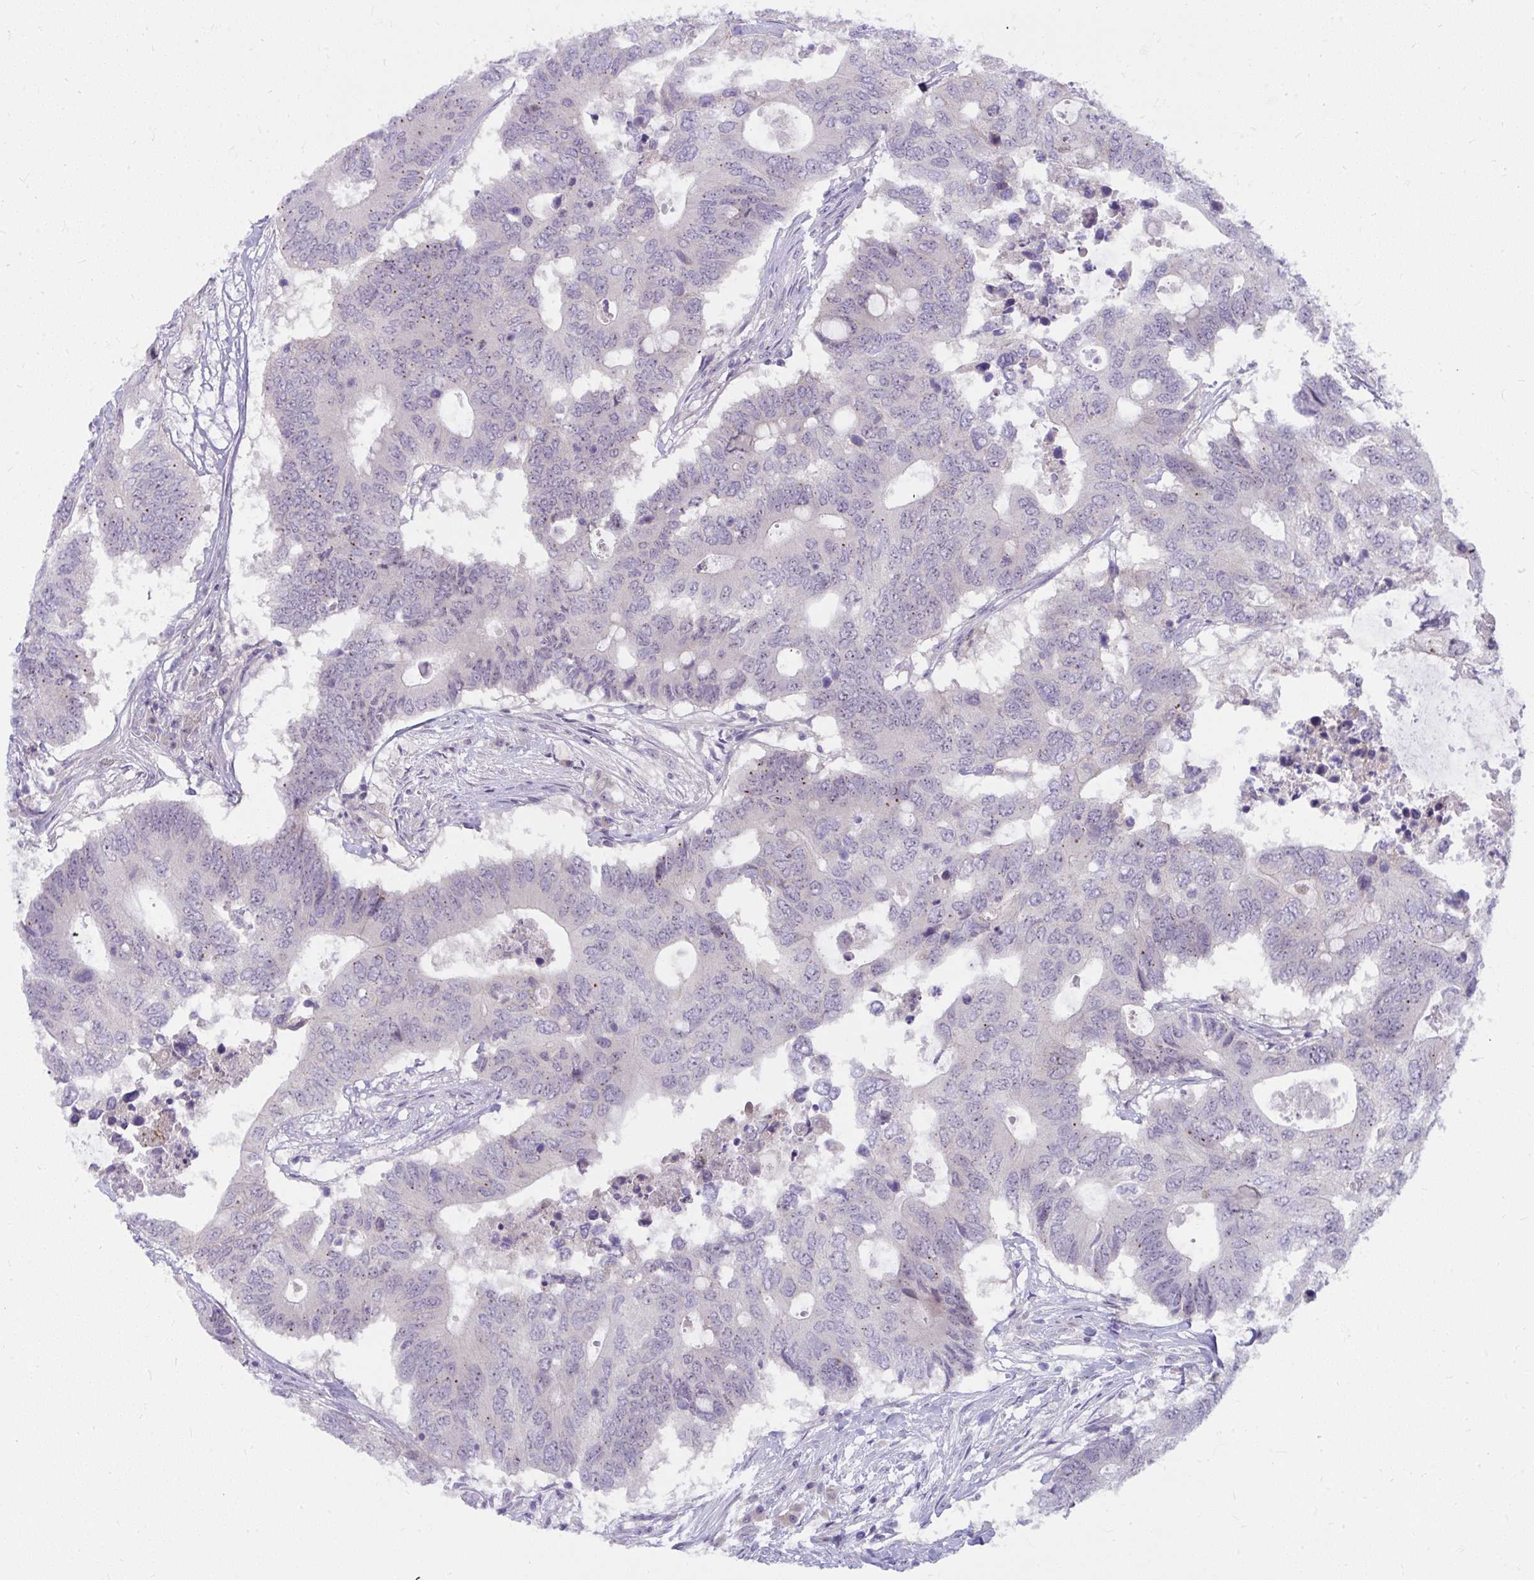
{"staining": {"intensity": "weak", "quantity": "<25%", "location": "nuclear"}, "tissue": "colorectal cancer", "cell_type": "Tumor cells", "image_type": "cancer", "snomed": [{"axis": "morphology", "description": "Adenocarcinoma, NOS"}, {"axis": "topography", "description": "Colon"}], "caption": "IHC image of neoplastic tissue: human colorectal cancer (adenocarcinoma) stained with DAB (3,3'-diaminobenzidine) displays no significant protein staining in tumor cells. (Brightfield microscopy of DAB immunohistochemistry at high magnification).", "gene": "MUS81", "patient": {"sex": "male", "age": 71}}